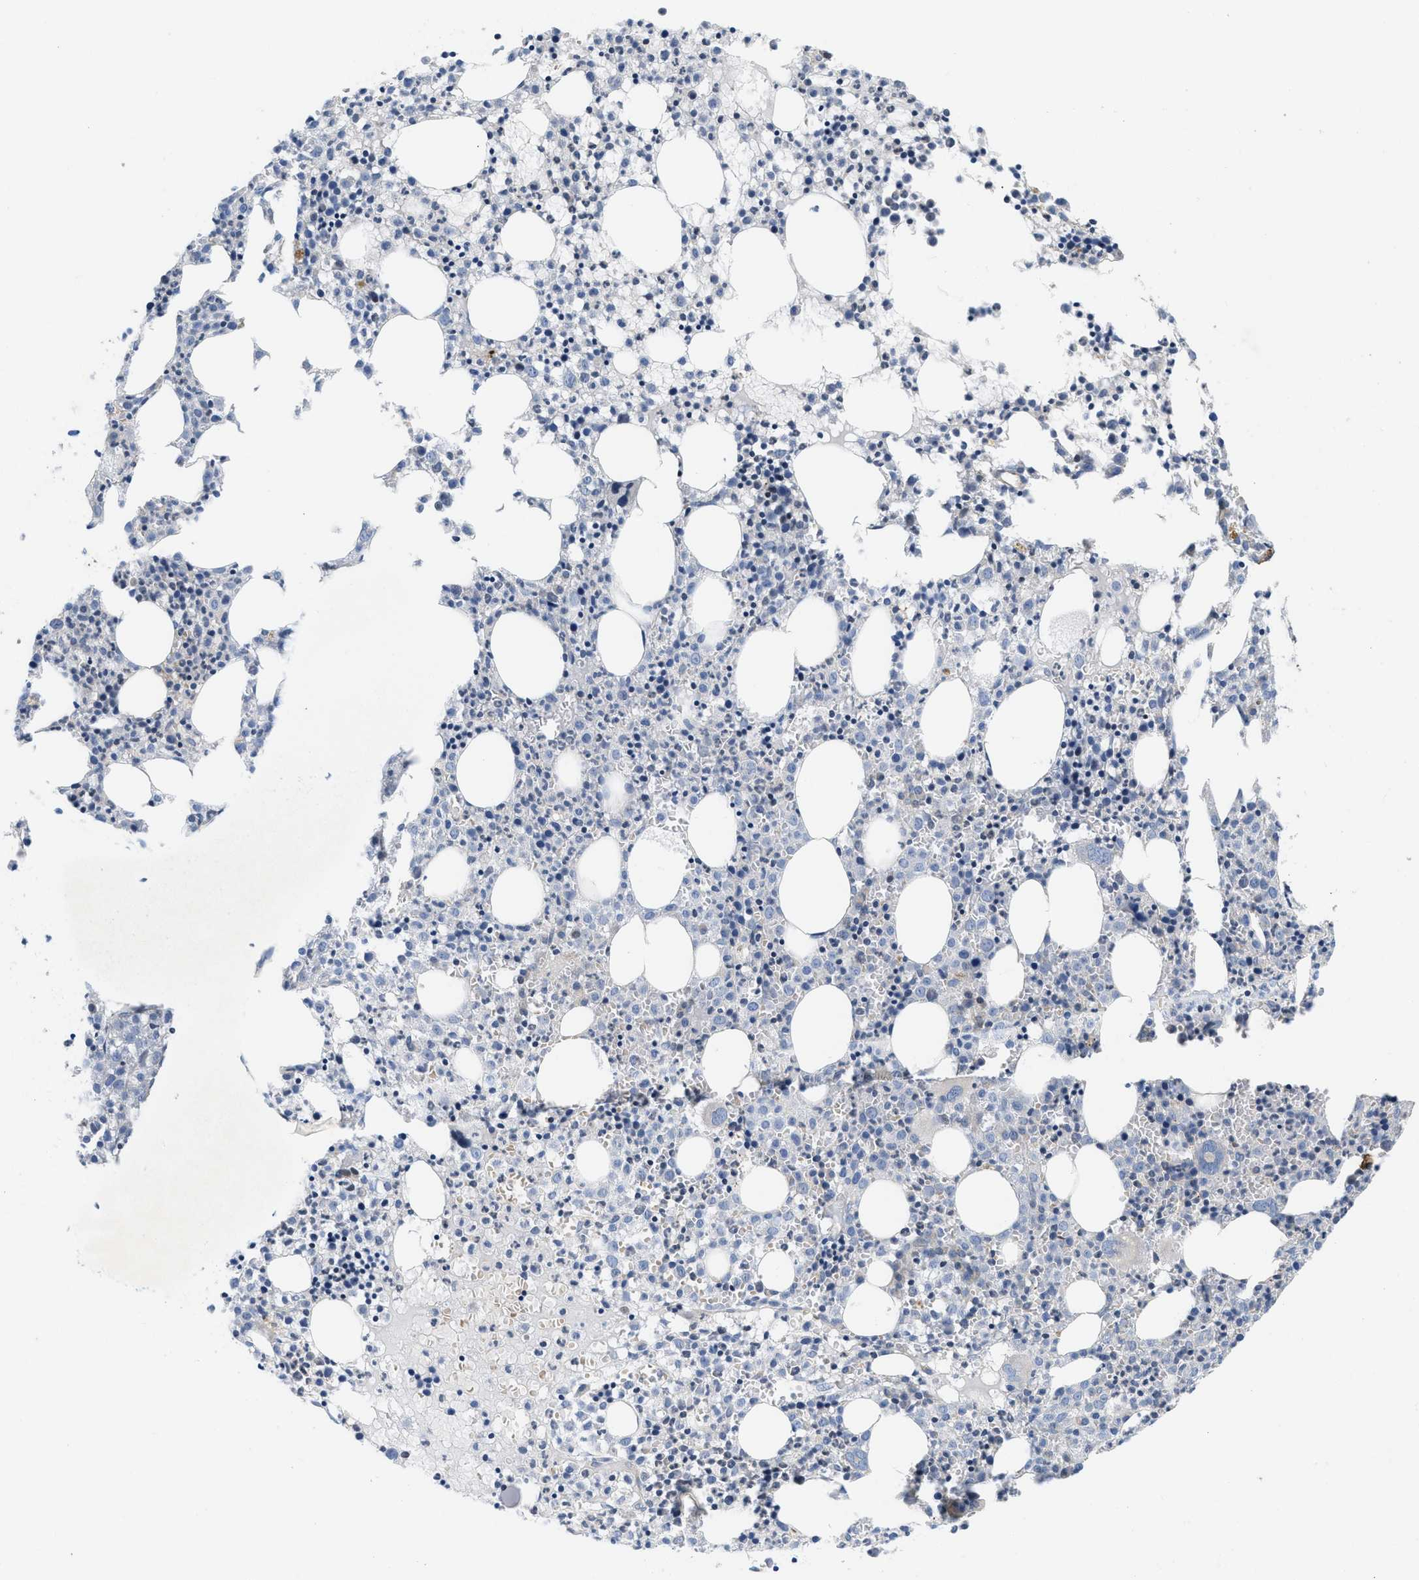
{"staining": {"intensity": "negative", "quantity": "none", "location": "none"}, "tissue": "bone marrow", "cell_type": "Hematopoietic cells", "image_type": "normal", "snomed": [{"axis": "morphology", "description": "Normal tissue, NOS"}, {"axis": "morphology", "description": "Inflammation, NOS"}, {"axis": "topography", "description": "Bone marrow"}], "caption": "This is an IHC photomicrograph of benign human bone marrow. There is no expression in hematopoietic cells.", "gene": "NDEL1", "patient": {"sex": "male", "age": 25}}